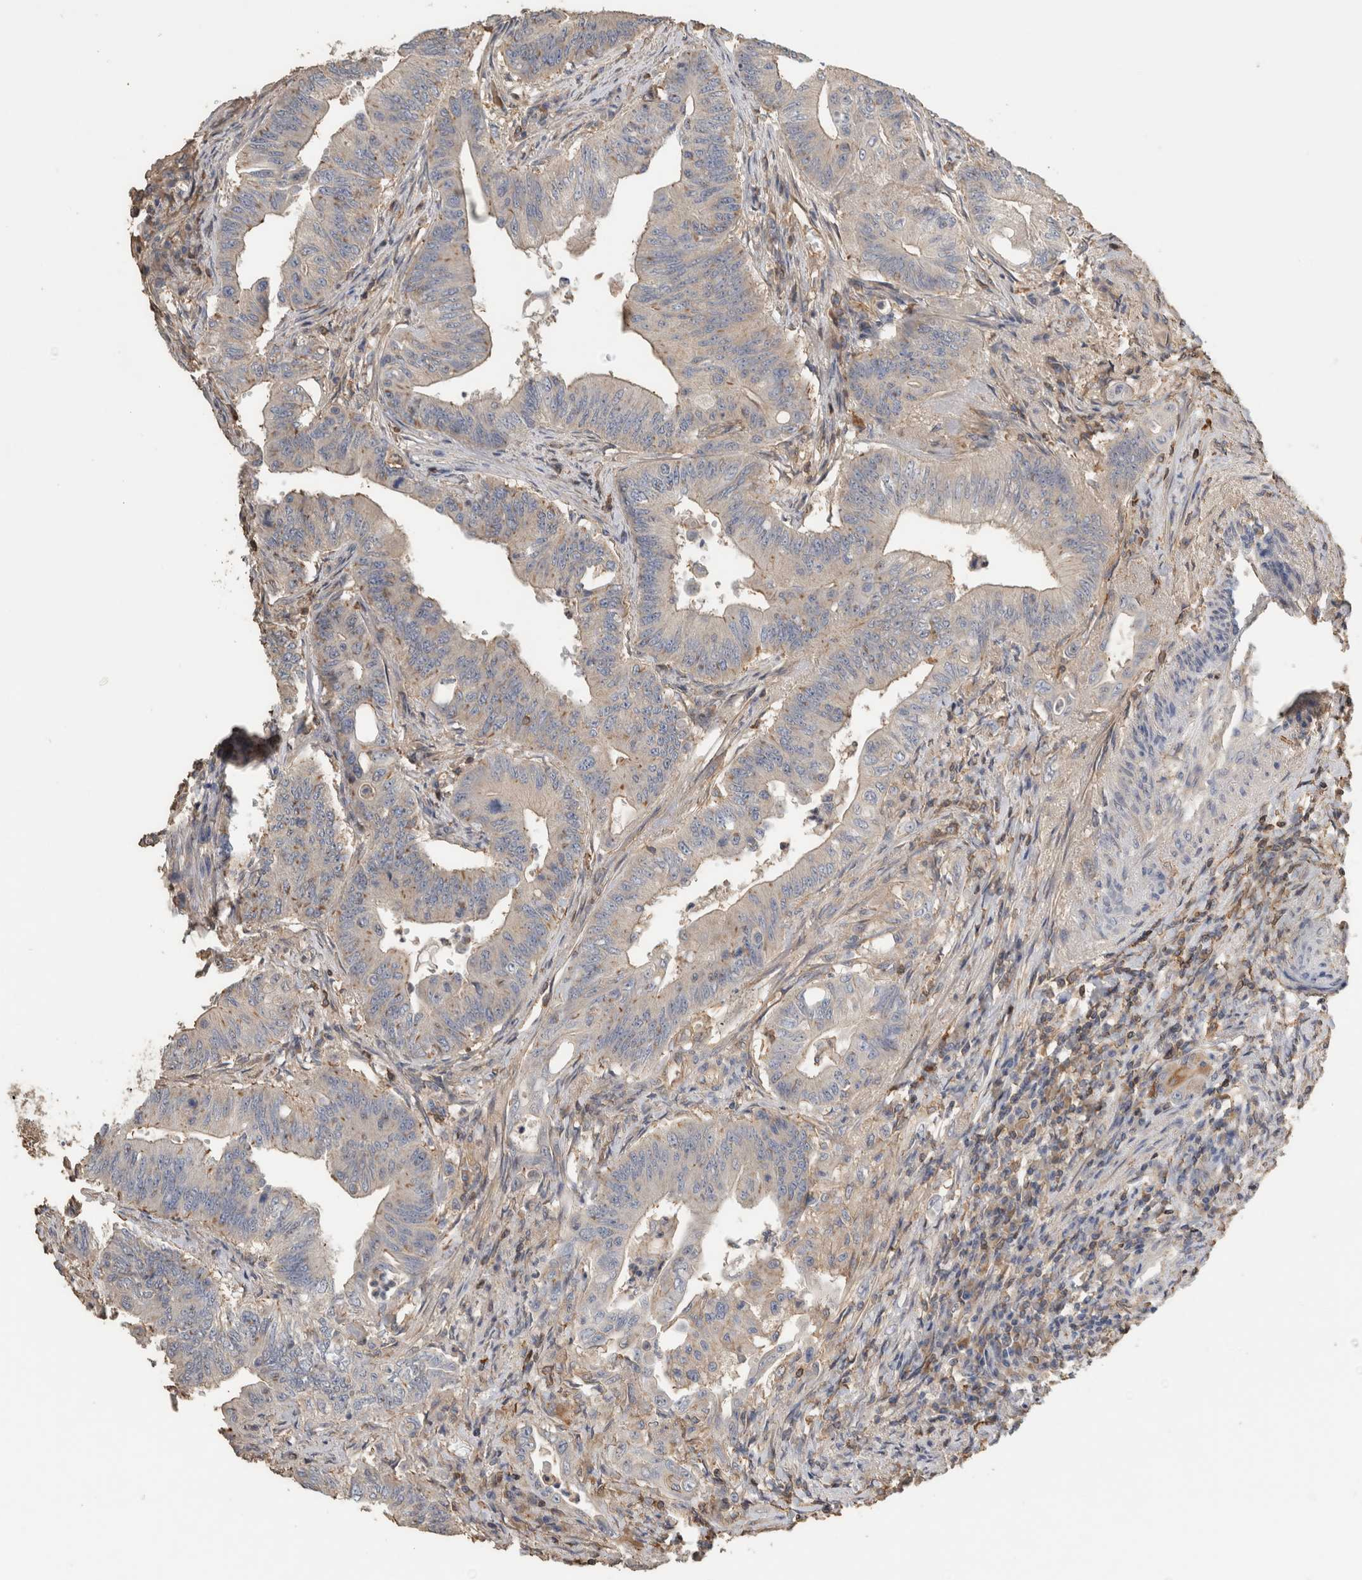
{"staining": {"intensity": "negative", "quantity": "none", "location": "none"}, "tissue": "colorectal cancer", "cell_type": "Tumor cells", "image_type": "cancer", "snomed": [{"axis": "morphology", "description": "Adenoma, NOS"}, {"axis": "morphology", "description": "Adenocarcinoma, NOS"}, {"axis": "topography", "description": "Colon"}], "caption": "Immunohistochemical staining of adenoma (colorectal) shows no significant staining in tumor cells.", "gene": "EIF4G3", "patient": {"sex": "male", "age": 79}}